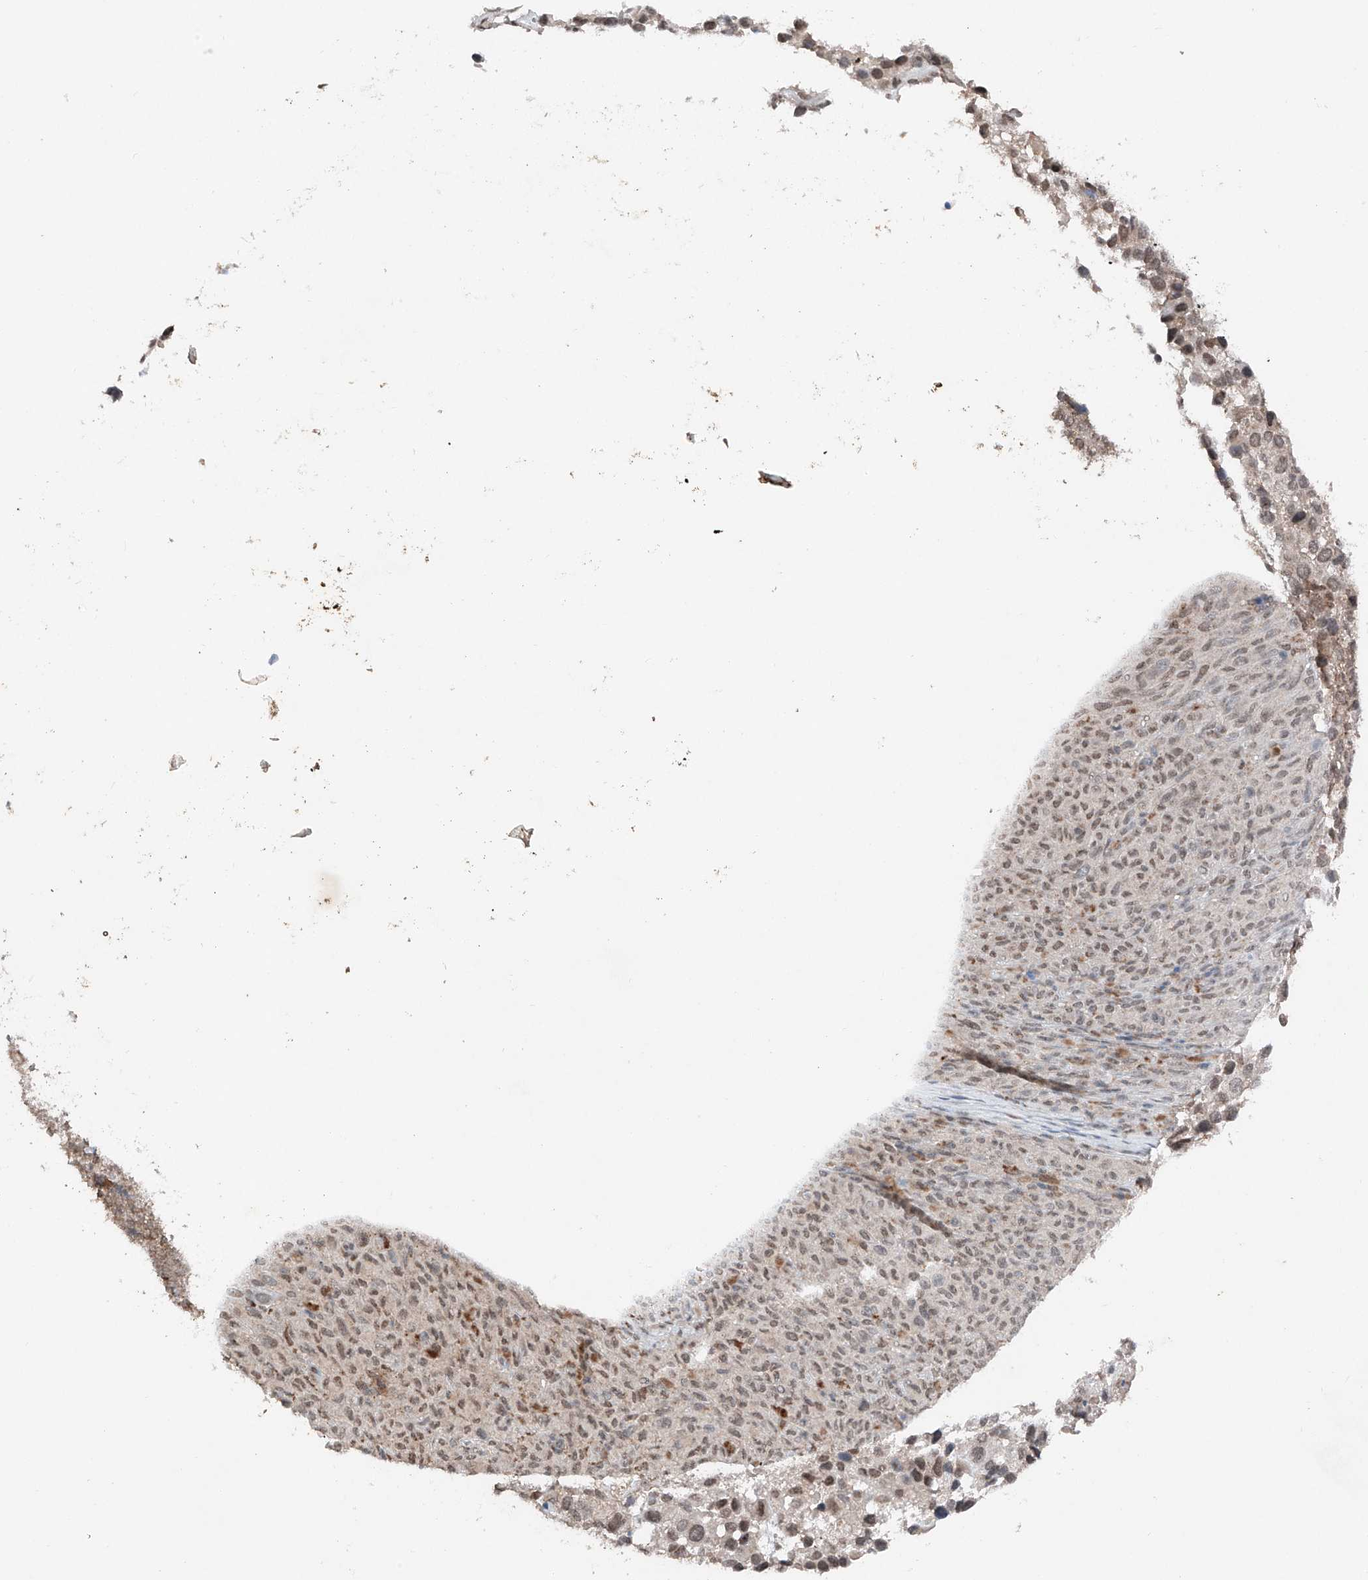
{"staining": {"intensity": "weak", "quantity": ">75%", "location": "nuclear"}, "tissue": "melanoma", "cell_type": "Tumor cells", "image_type": "cancer", "snomed": [{"axis": "morphology", "description": "Malignant melanoma, NOS"}, {"axis": "topography", "description": "Skin"}], "caption": "Protein expression analysis of human malignant melanoma reveals weak nuclear positivity in about >75% of tumor cells.", "gene": "TBX4", "patient": {"sex": "female", "age": 82}}